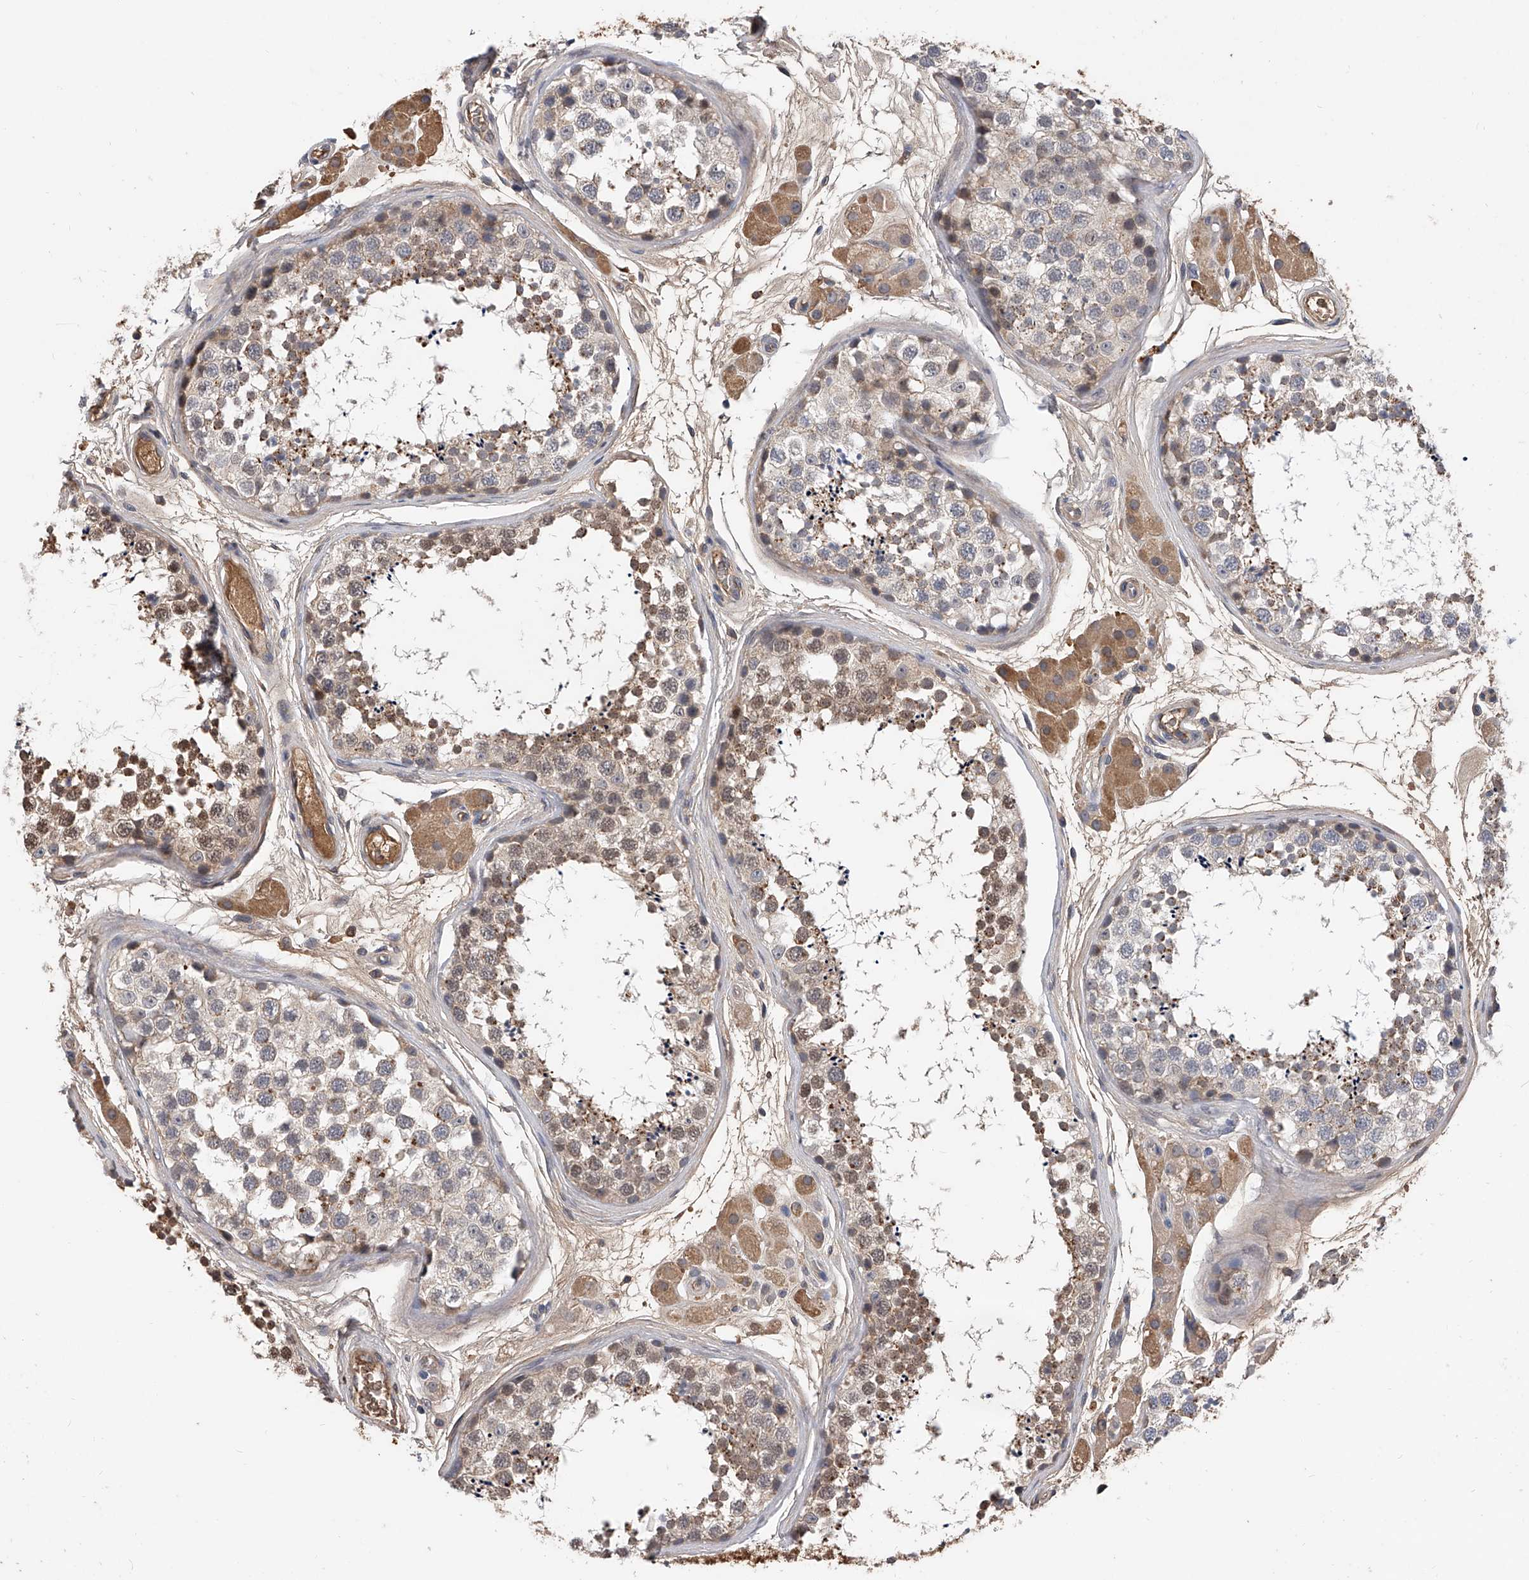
{"staining": {"intensity": "moderate", "quantity": "<25%", "location": "cytoplasmic/membranous"}, "tissue": "testis", "cell_type": "Cells in seminiferous ducts", "image_type": "normal", "snomed": [{"axis": "morphology", "description": "Normal tissue, NOS"}, {"axis": "topography", "description": "Testis"}], "caption": "Immunohistochemical staining of unremarkable human testis displays moderate cytoplasmic/membranous protein positivity in about <25% of cells in seminiferous ducts.", "gene": "ZNF25", "patient": {"sex": "male", "age": 56}}